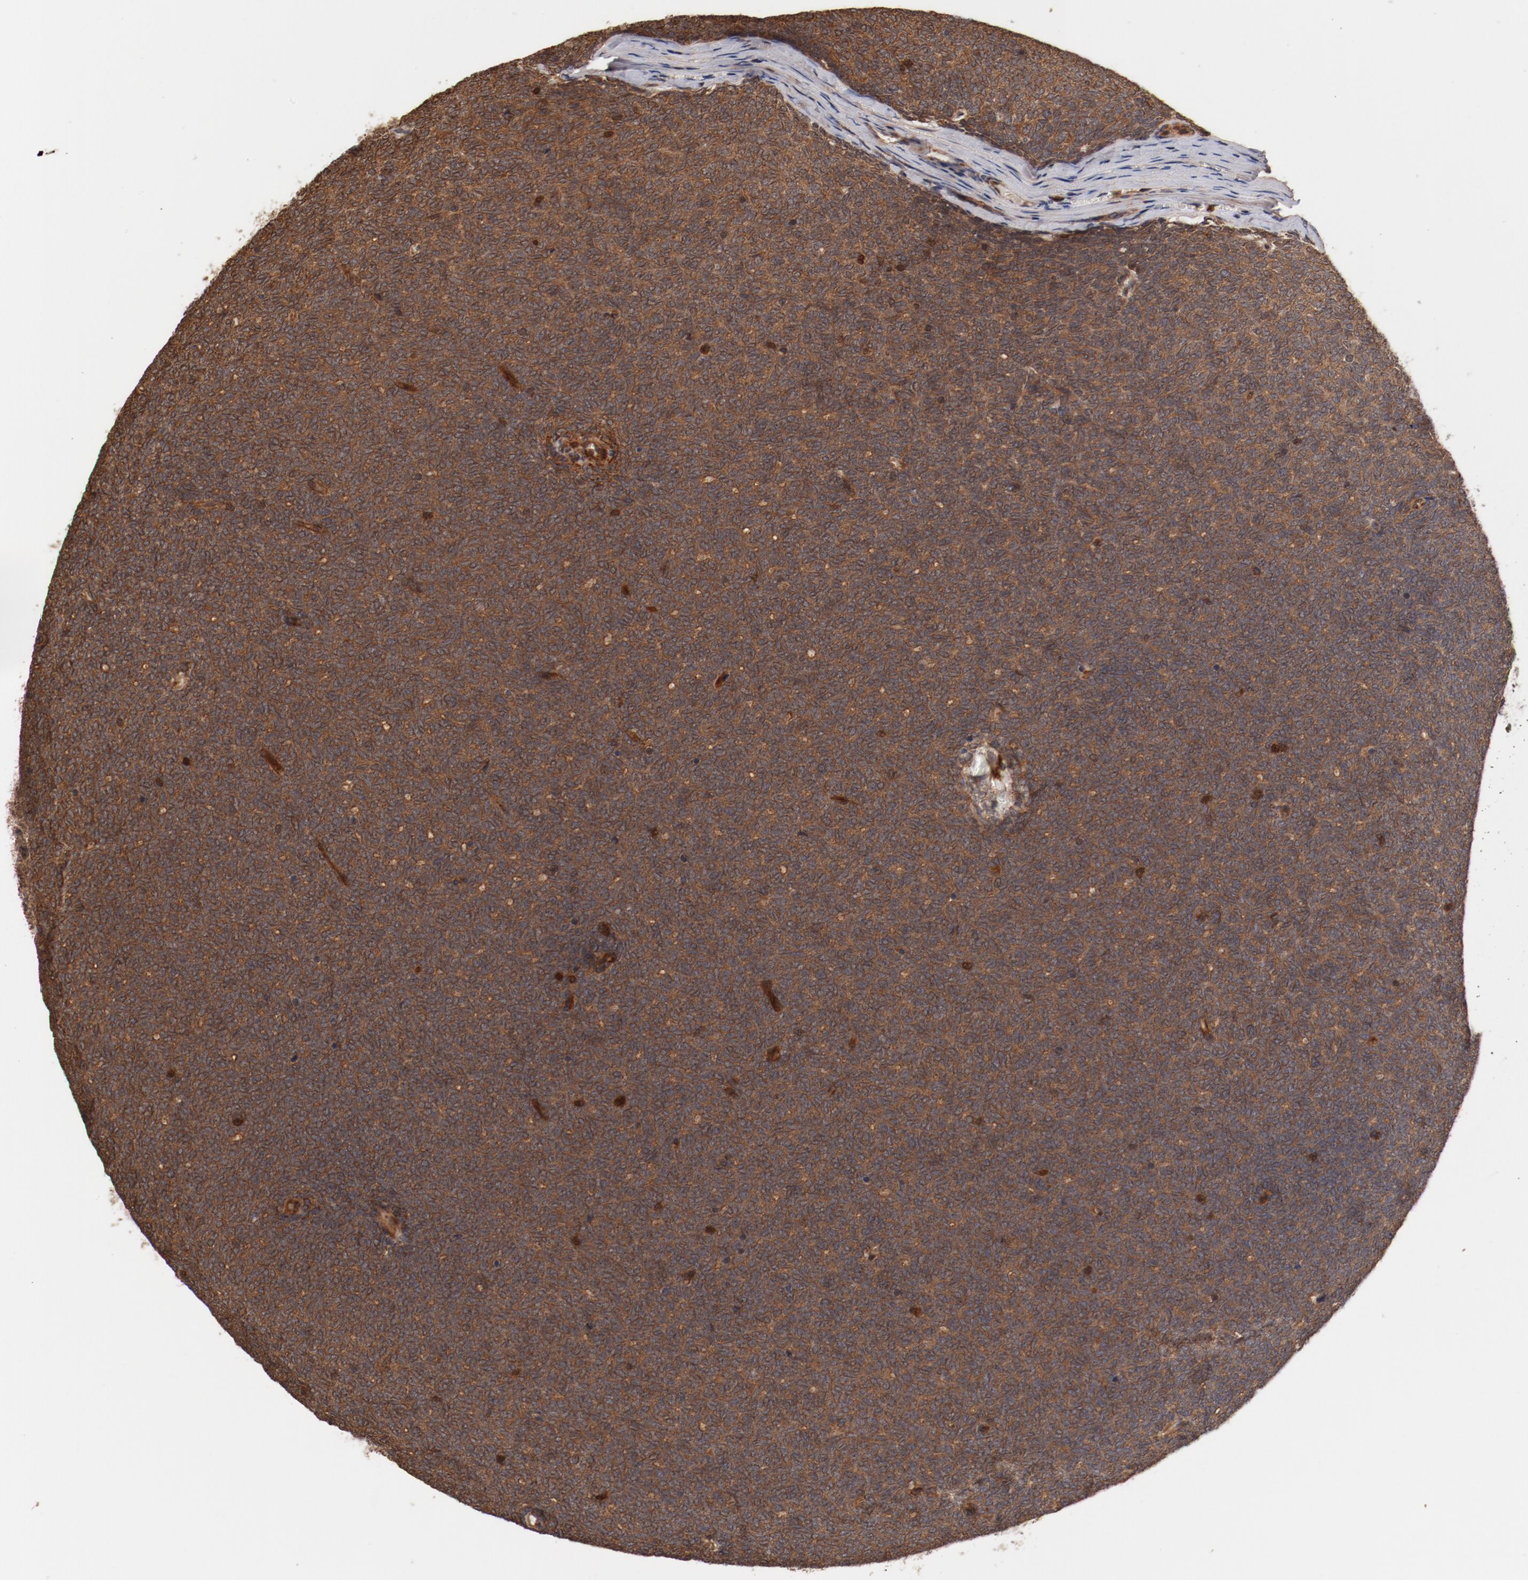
{"staining": {"intensity": "moderate", "quantity": ">75%", "location": "cytoplasmic/membranous"}, "tissue": "renal cancer", "cell_type": "Tumor cells", "image_type": "cancer", "snomed": [{"axis": "morphology", "description": "Neoplasm, malignant, NOS"}, {"axis": "topography", "description": "Kidney"}], "caption": "Renal cancer stained with a protein marker displays moderate staining in tumor cells.", "gene": "GUF1", "patient": {"sex": "male", "age": 28}}